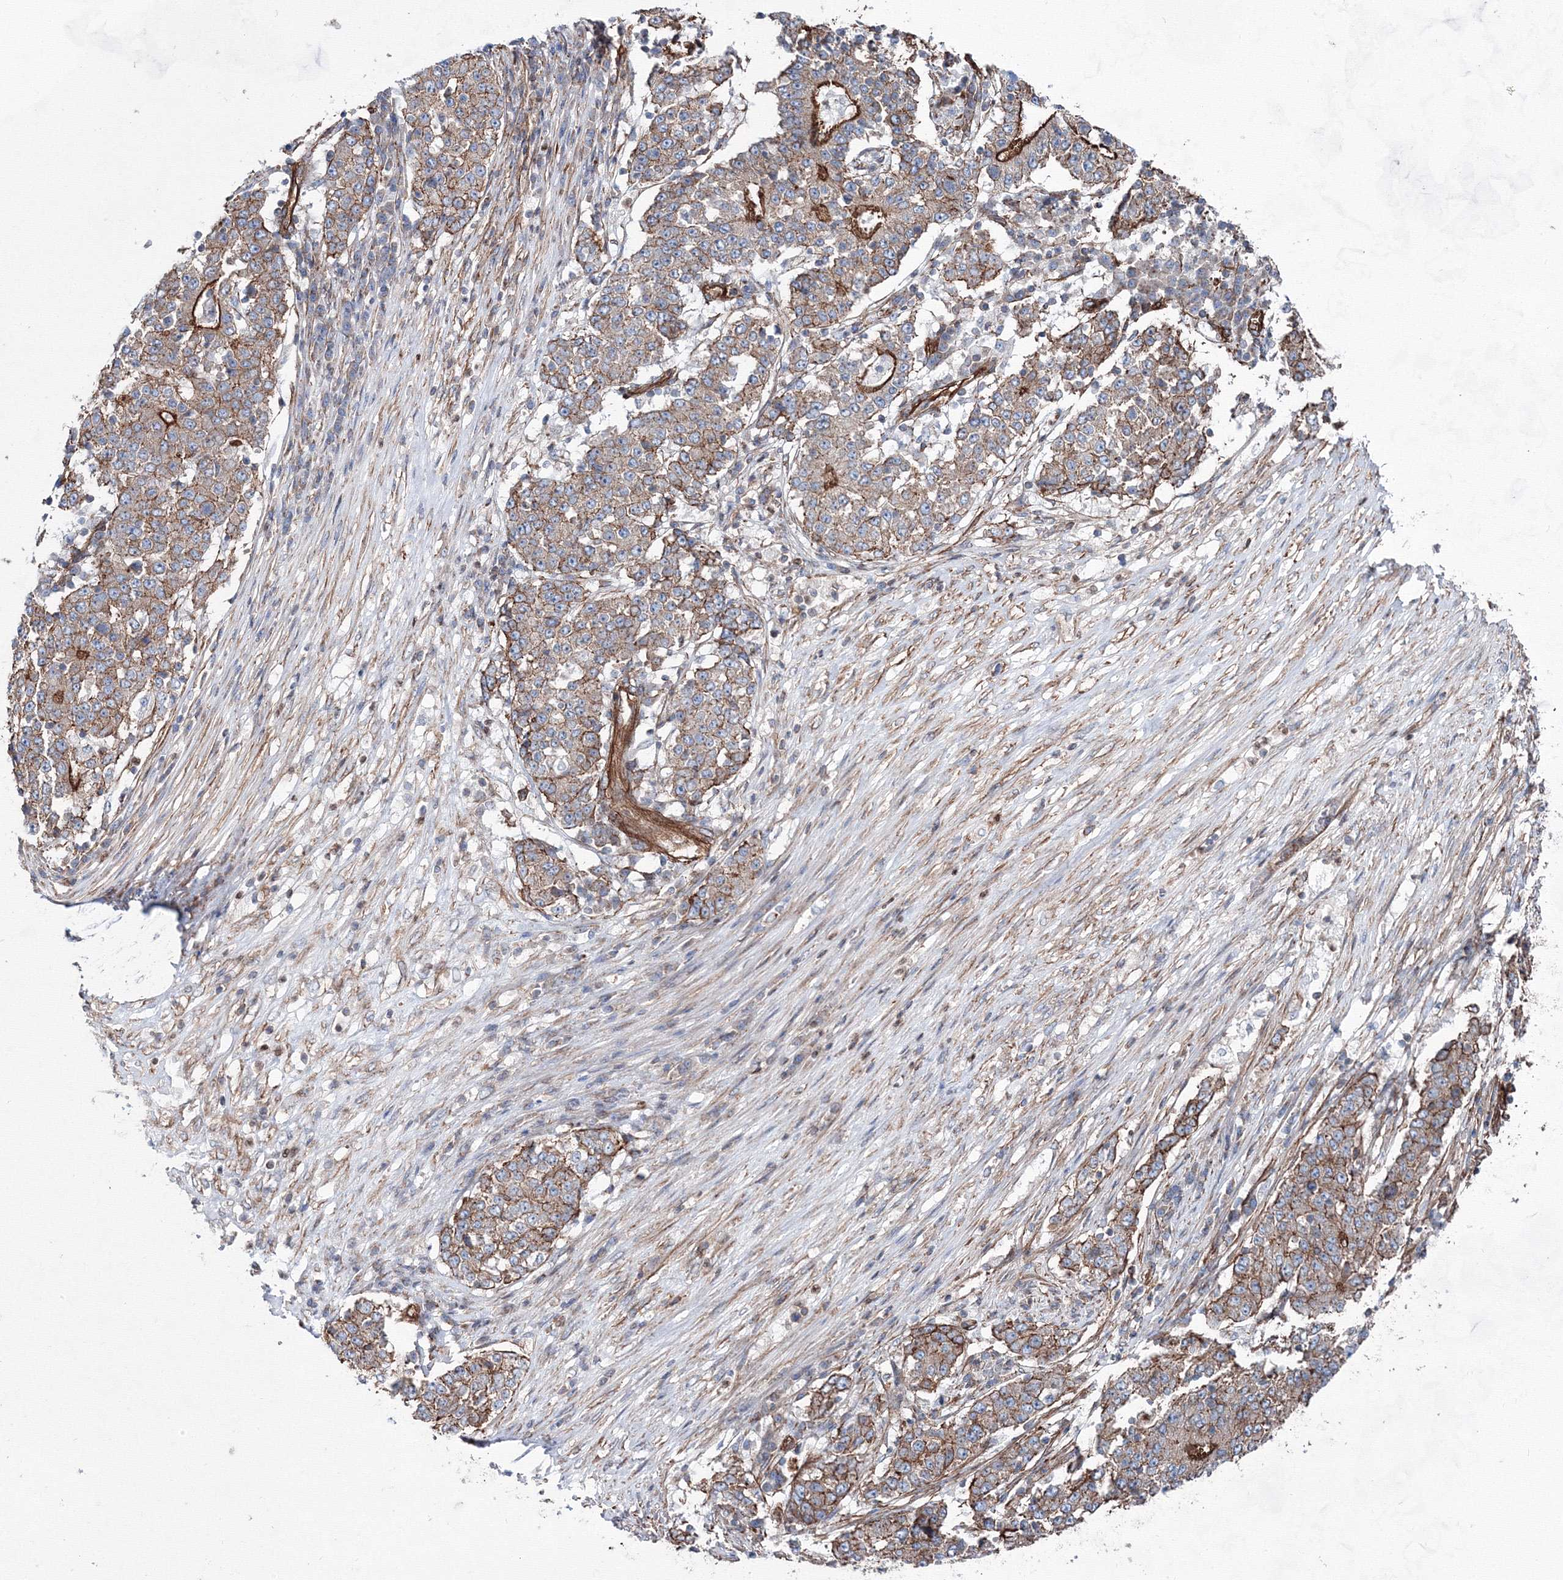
{"staining": {"intensity": "strong", "quantity": "<25%", "location": "cytoplasmic/membranous"}, "tissue": "stomach cancer", "cell_type": "Tumor cells", "image_type": "cancer", "snomed": [{"axis": "morphology", "description": "Adenocarcinoma, NOS"}, {"axis": "topography", "description": "Stomach"}], "caption": "Immunohistochemical staining of adenocarcinoma (stomach) demonstrates strong cytoplasmic/membranous protein staining in about <25% of tumor cells.", "gene": "ANKRD37", "patient": {"sex": "male", "age": 59}}